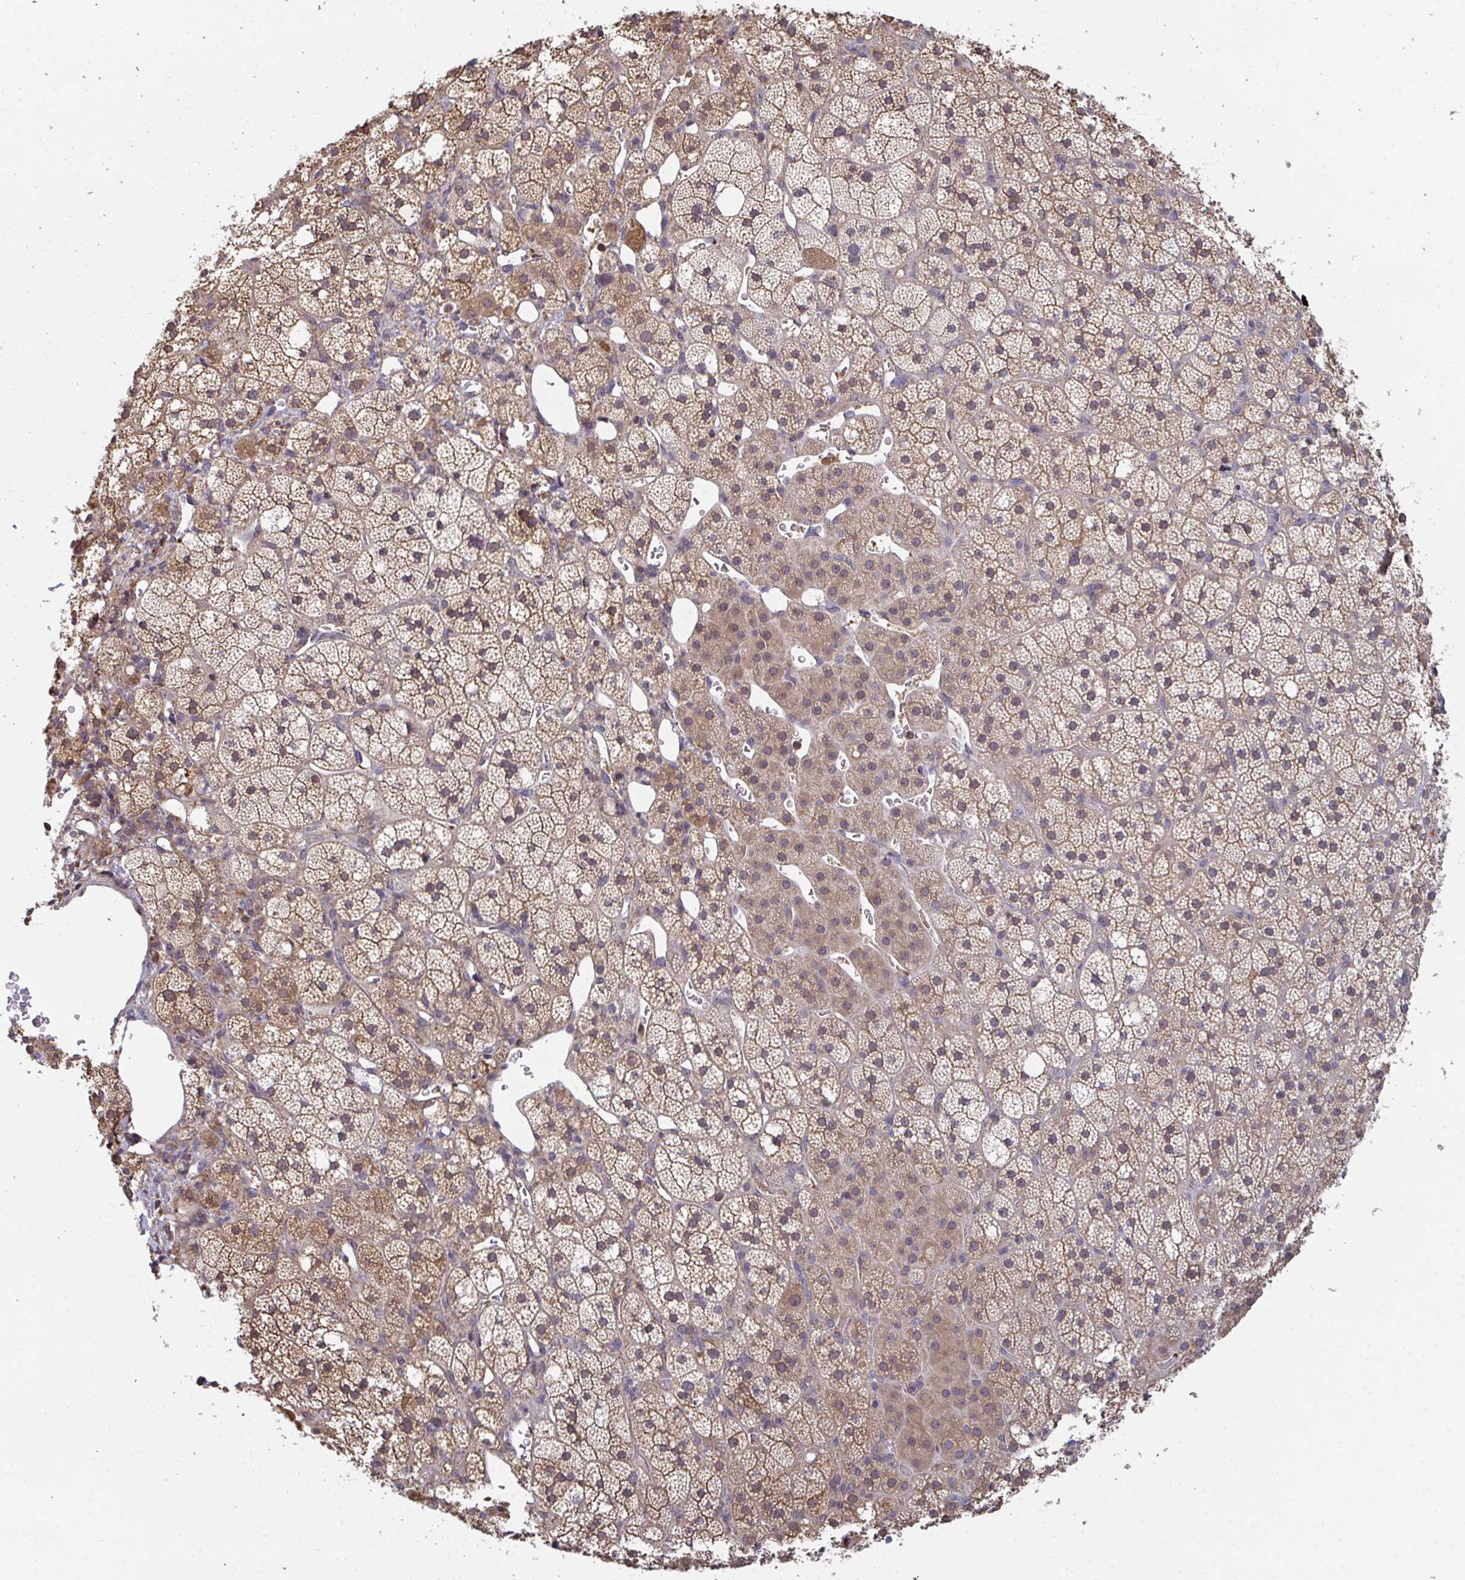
{"staining": {"intensity": "moderate", "quantity": ">75%", "location": "cytoplasmic/membranous"}, "tissue": "adrenal gland", "cell_type": "Glandular cells", "image_type": "normal", "snomed": [{"axis": "morphology", "description": "Normal tissue, NOS"}, {"axis": "topography", "description": "Adrenal gland"}], "caption": "Glandular cells exhibit moderate cytoplasmic/membranous positivity in about >75% of cells in benign adrenal gland.", "gene": "TTC9C", "patient": {"sex": "male", "age": 53}}